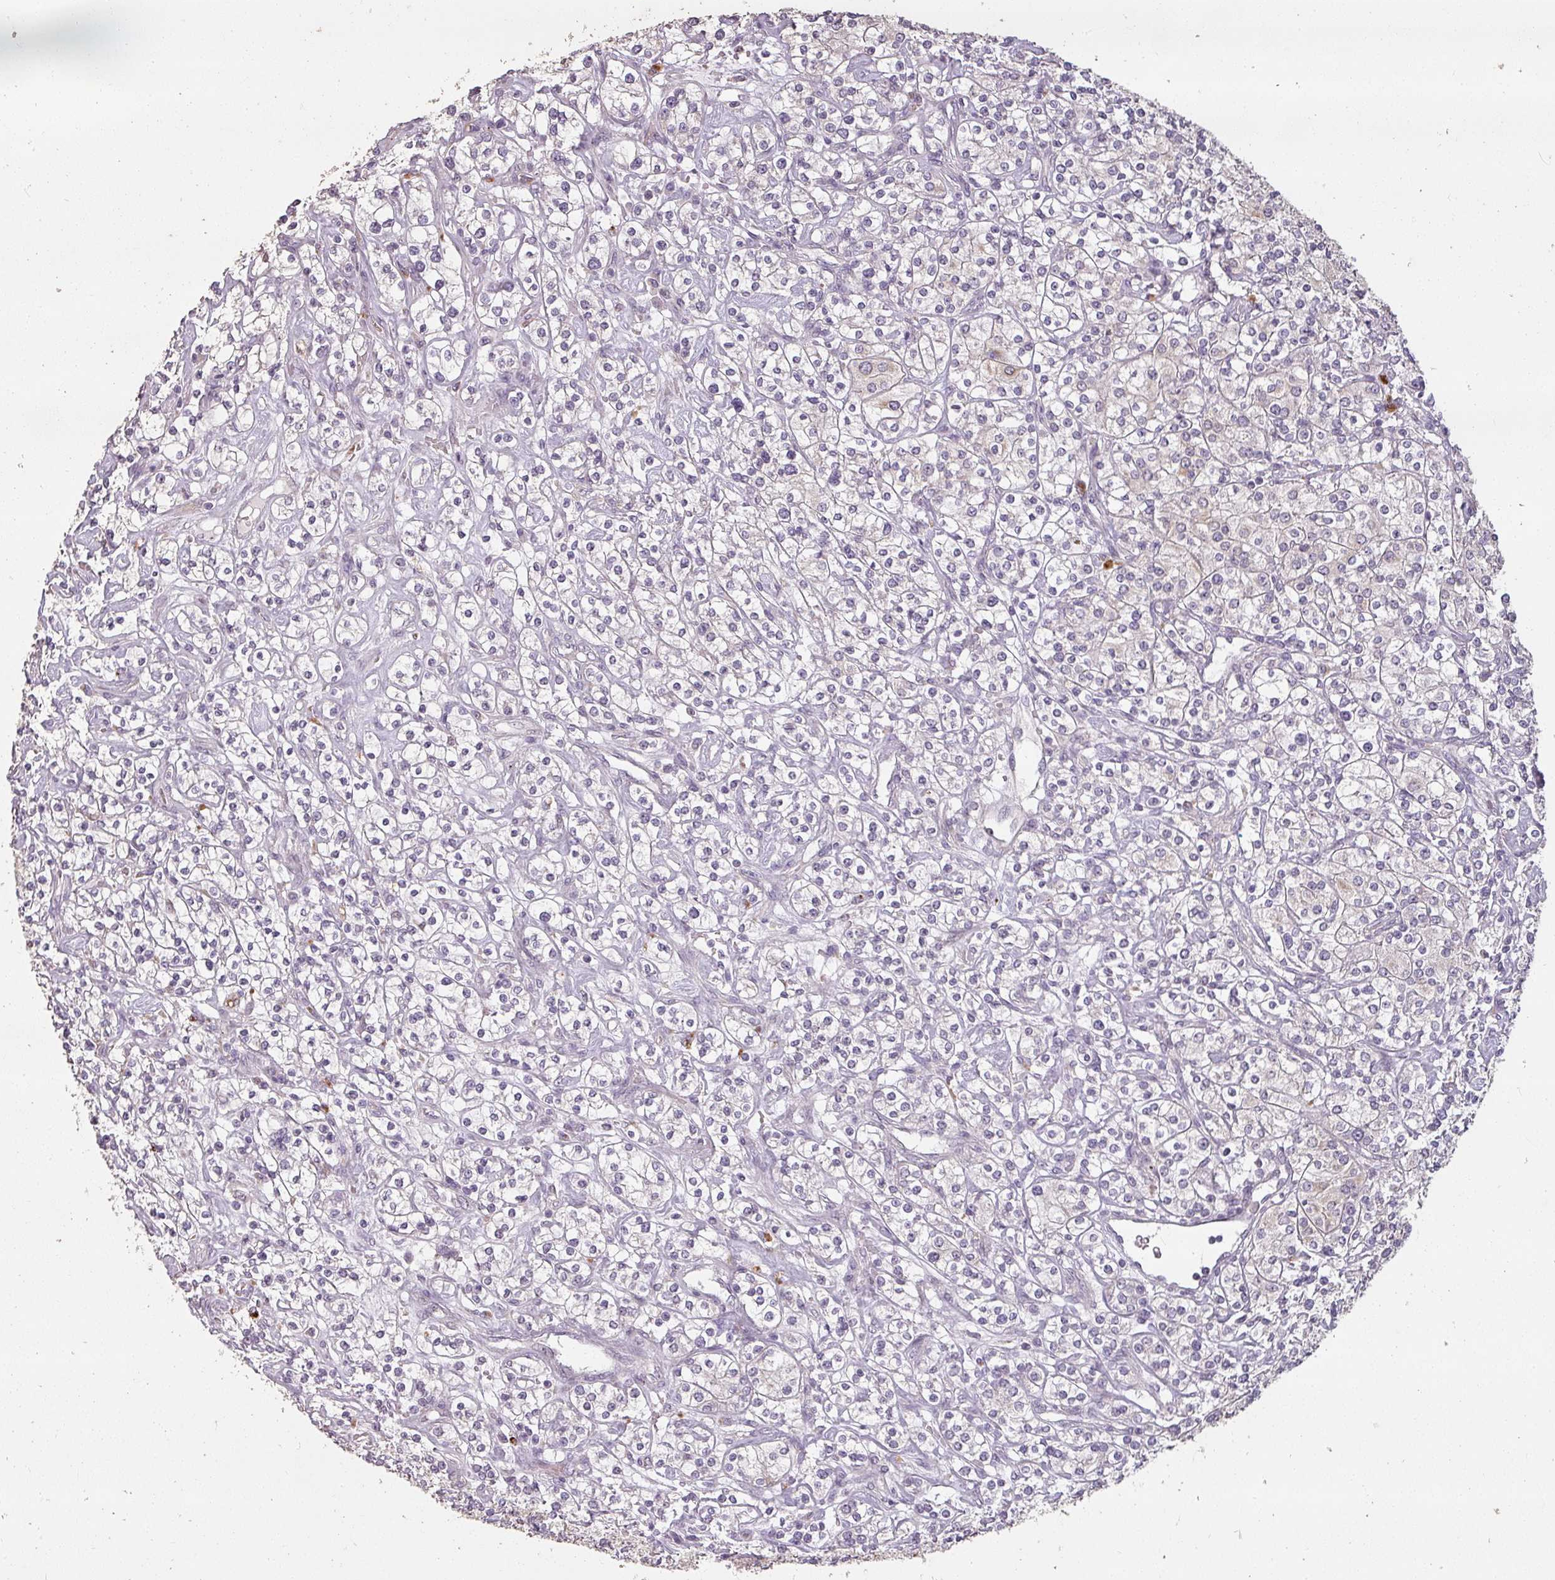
{"staining": {"intensity": "negative", "quantity": "none", "location": "none"}, "tissue": "renal cancer", "cell_type": "Tumor cells", "image_type": "cancer", "snomed": [{"axis": "morphology", "description": "Adenocarcinoma, NOS"}, {"axis": "topography", "description": "Kidney"}], "caption": "Adenocarcinoma (renal) was stained to show a protein in brown. There is no significant staining in tumor cells.", "gene": "LYPLA1", "patient": {"sex": "male", "age": 77}}